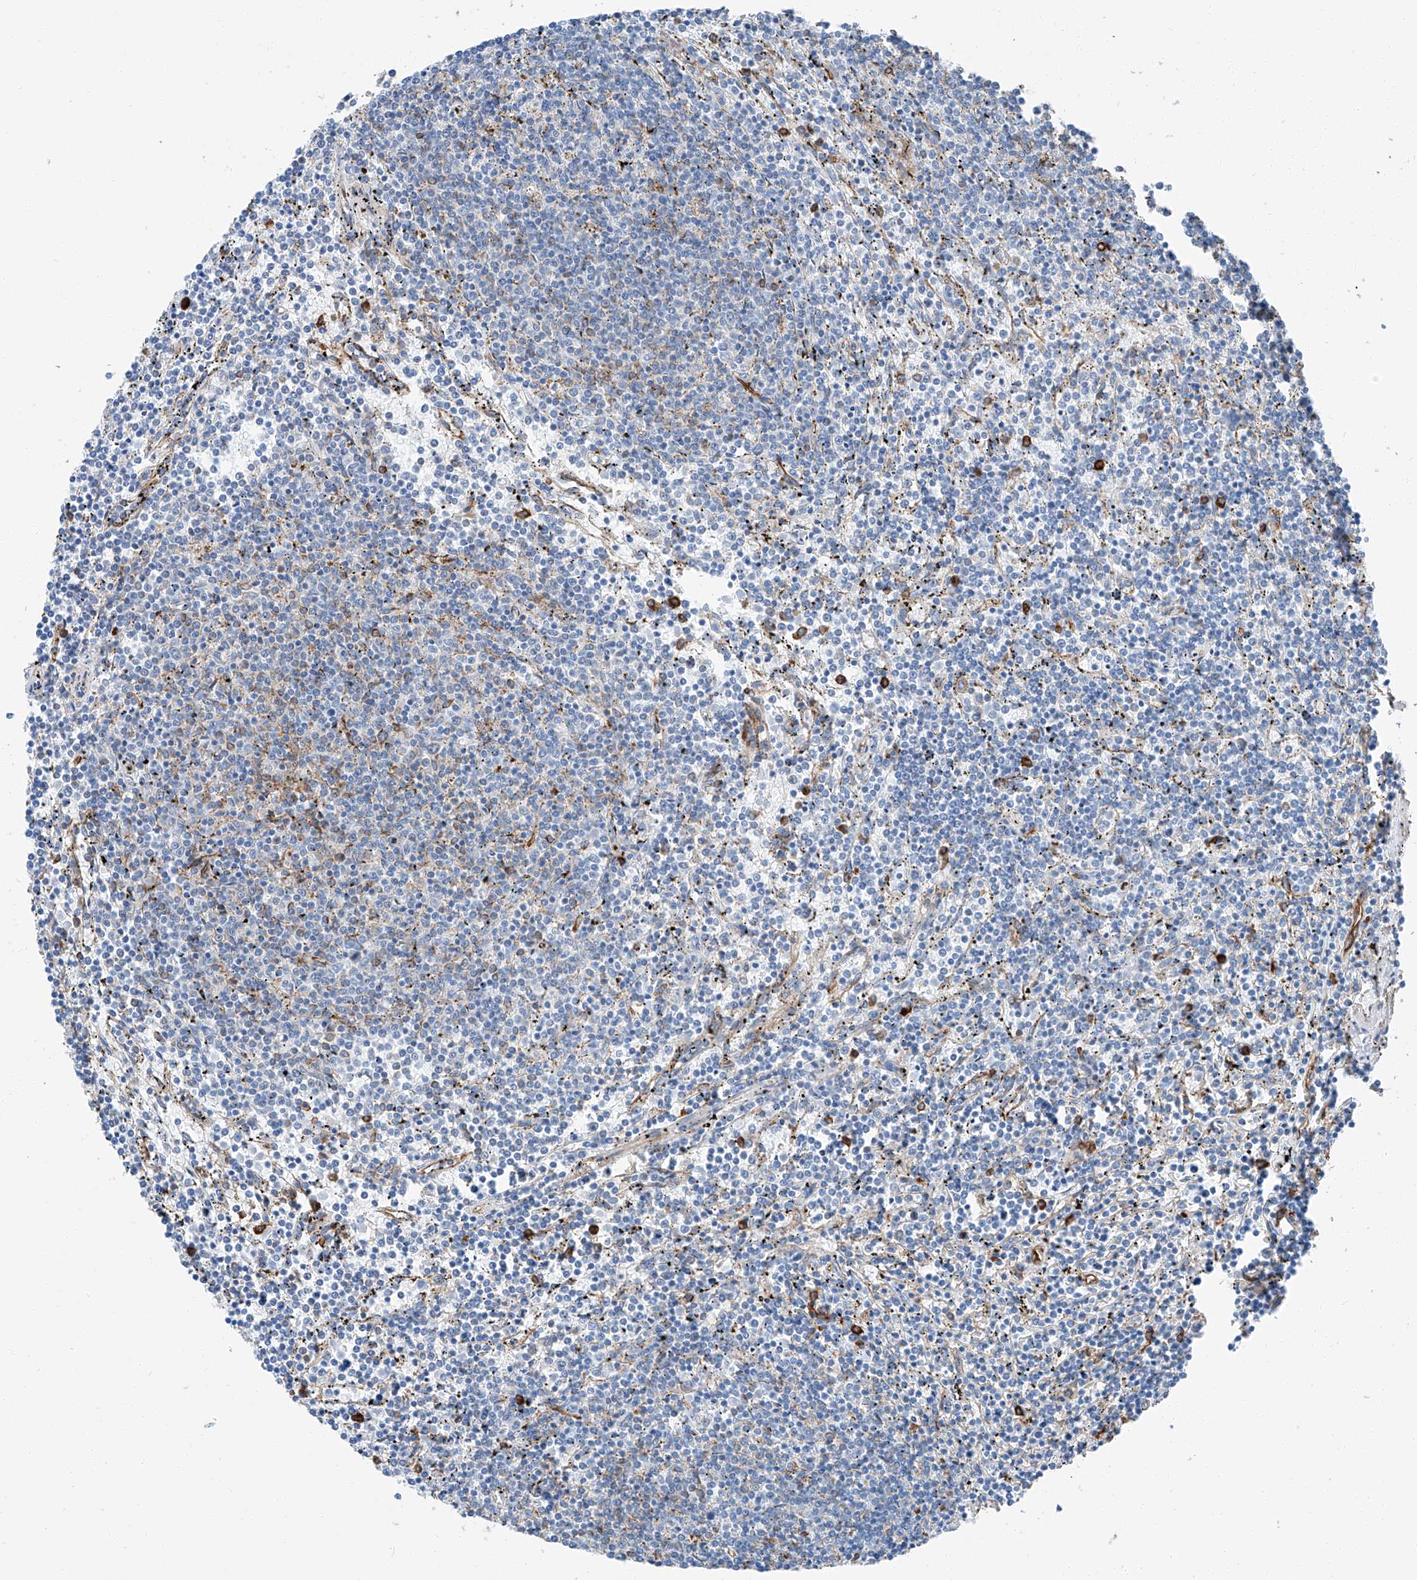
{"staining": {"intensity": "negative", "quantity": "none", "location": "none"}, "tissue": "lymphoma", "cell_type": "Tumor cells", "image_type": "cancer", "snomed": [{"axis": "morphology", "description": "Malignant lymphoma, non-Hodgkin's type, Low grade"}, {"axis": "topography", "description": "Spleen"}], "caption": "Histopathology image shows no significant protein positivity in tumor cells of low-grade malignant lymphoma, non-Hodgkin's type.", "gene": "ZNF804A", "patient": {"sex": "female", "age": 50}}